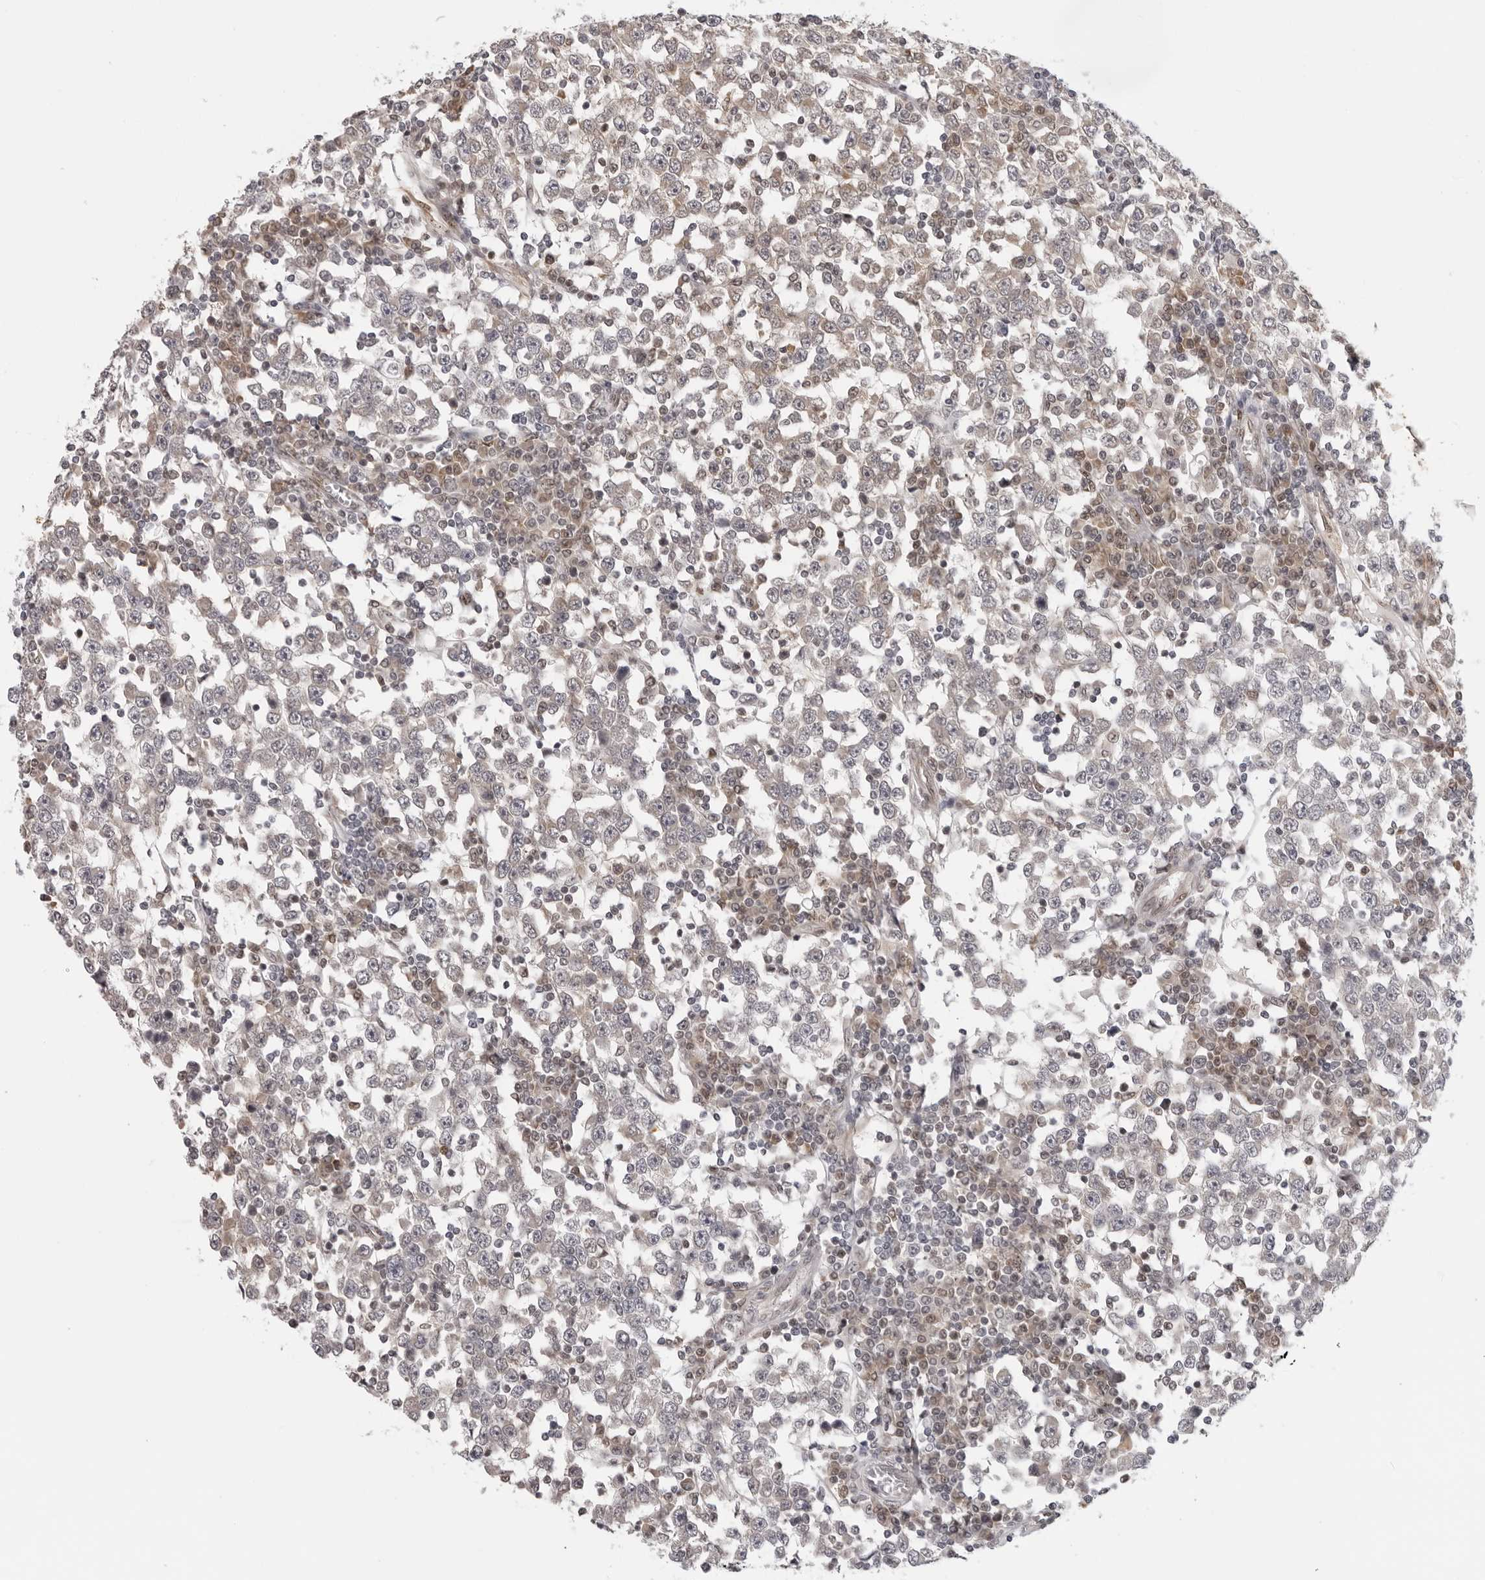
{"staining": {"intensity": "negative", "quantity": "none", "location": "none"}, "tissue": "testis cancer", "cell_type": "Tumor cells", "image_type": "cancer", "snomed": [{"axis": "morphology", "description": "Seminoma, NOS"}, {"axis": "topography", "description": "Testis"}], "caption": "DAB immunohistochemical staining of testis cancer demonstrates no significant positivity in tumor cells. The staining is performed using DAB brown chromogen with nuclei counter-stained in using hematoxylin.", "gene": "CASP7", "patient": {"sex": "male", "age": 65}}